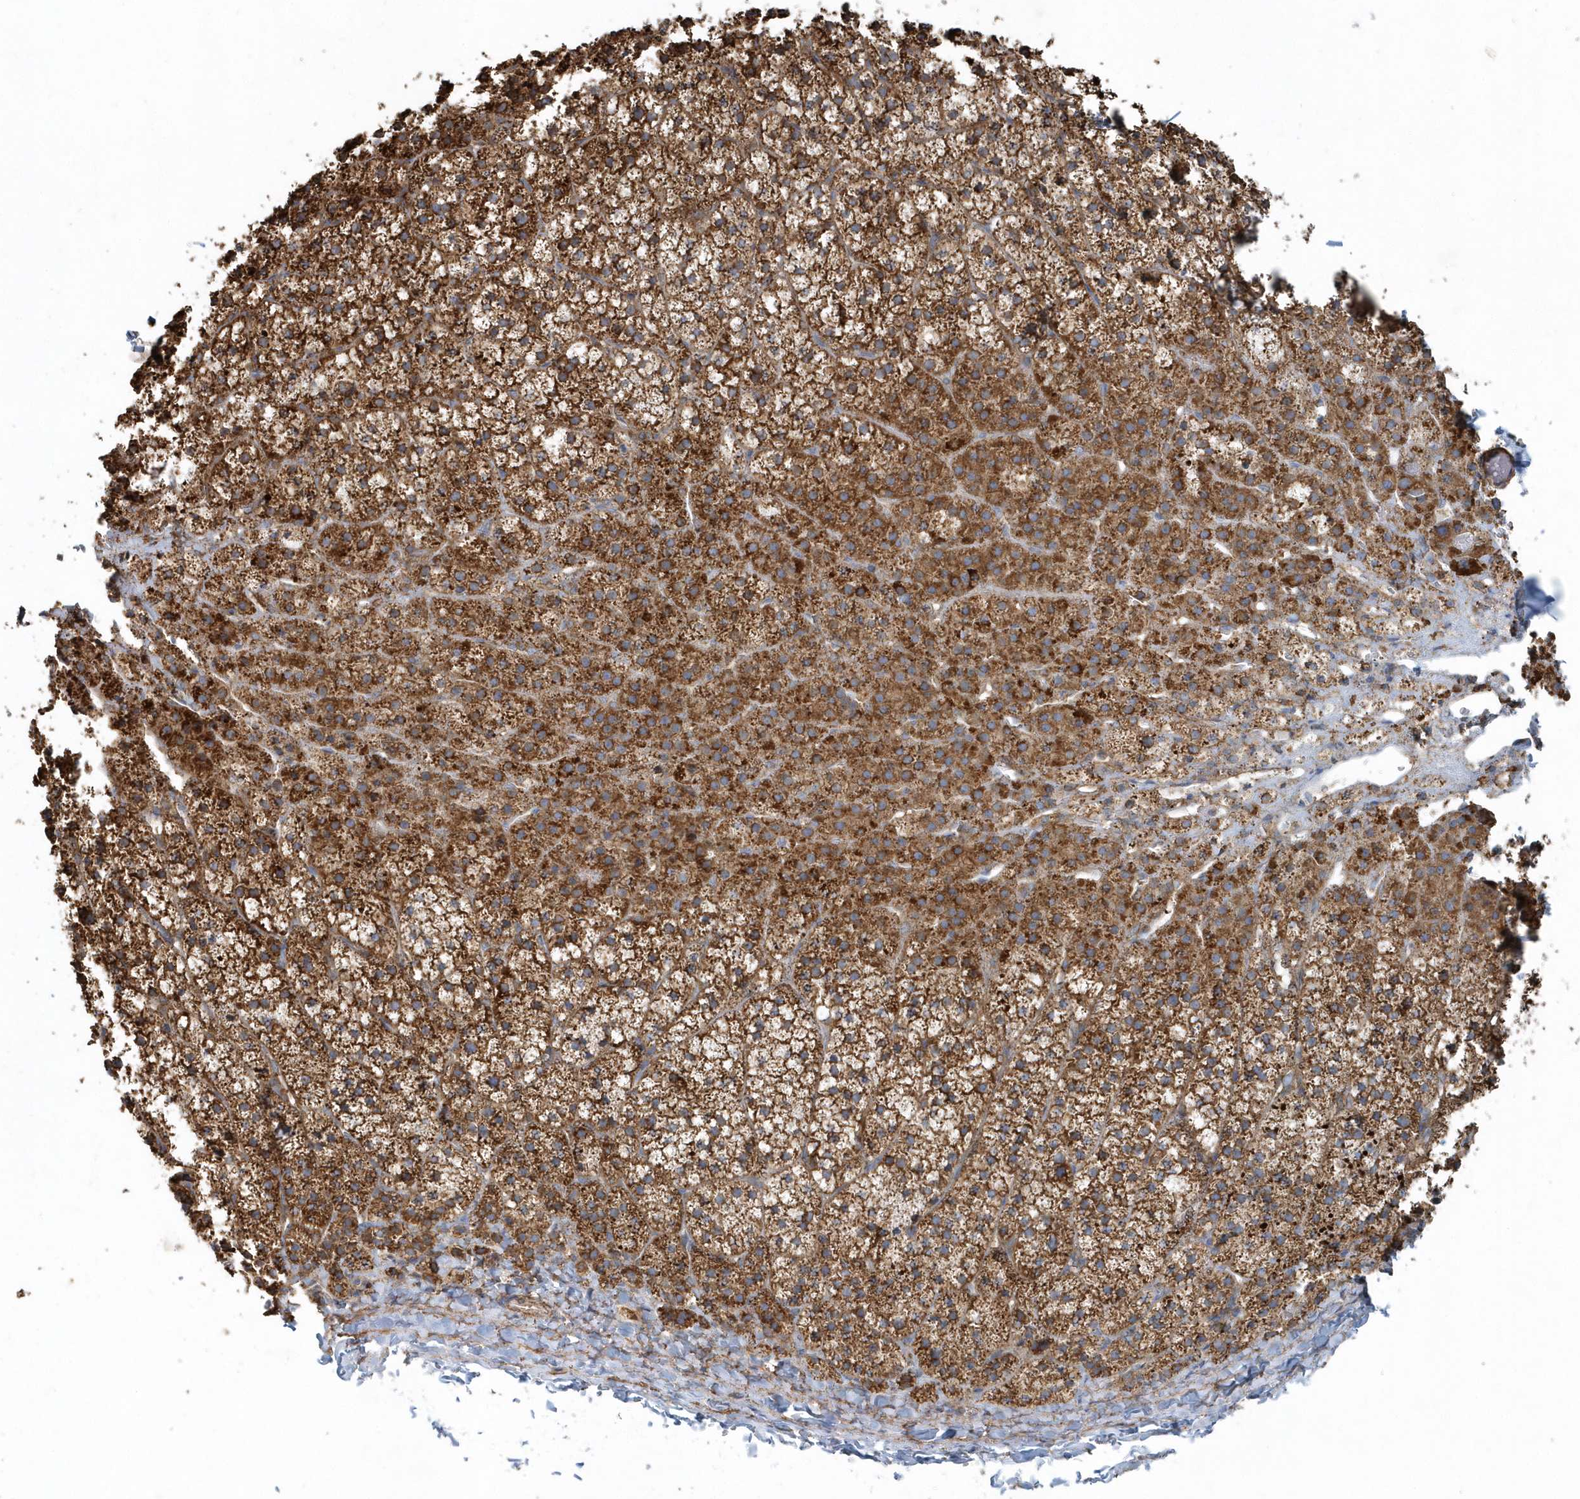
{"staining": {"intensity": "strong", "quantity": ">75%", "location": "cytoplasmic/membranous"}, "tissue": "adrenal gland", "cell_type": "Glandular cells", "image_type": "normal", "snomed": [{"axis": "morphology", "description": "Normal tissue, NOS"}, {"axis": "topography", "description": "Adrenal gland"}], "caption": "Strong cytoplasmic/membranous expression is seen in approximately >75% of glandular cells in unremarkable adrenal gland.", "gene": "MMUT", "patient": {"sex": "female", "age": 44}}